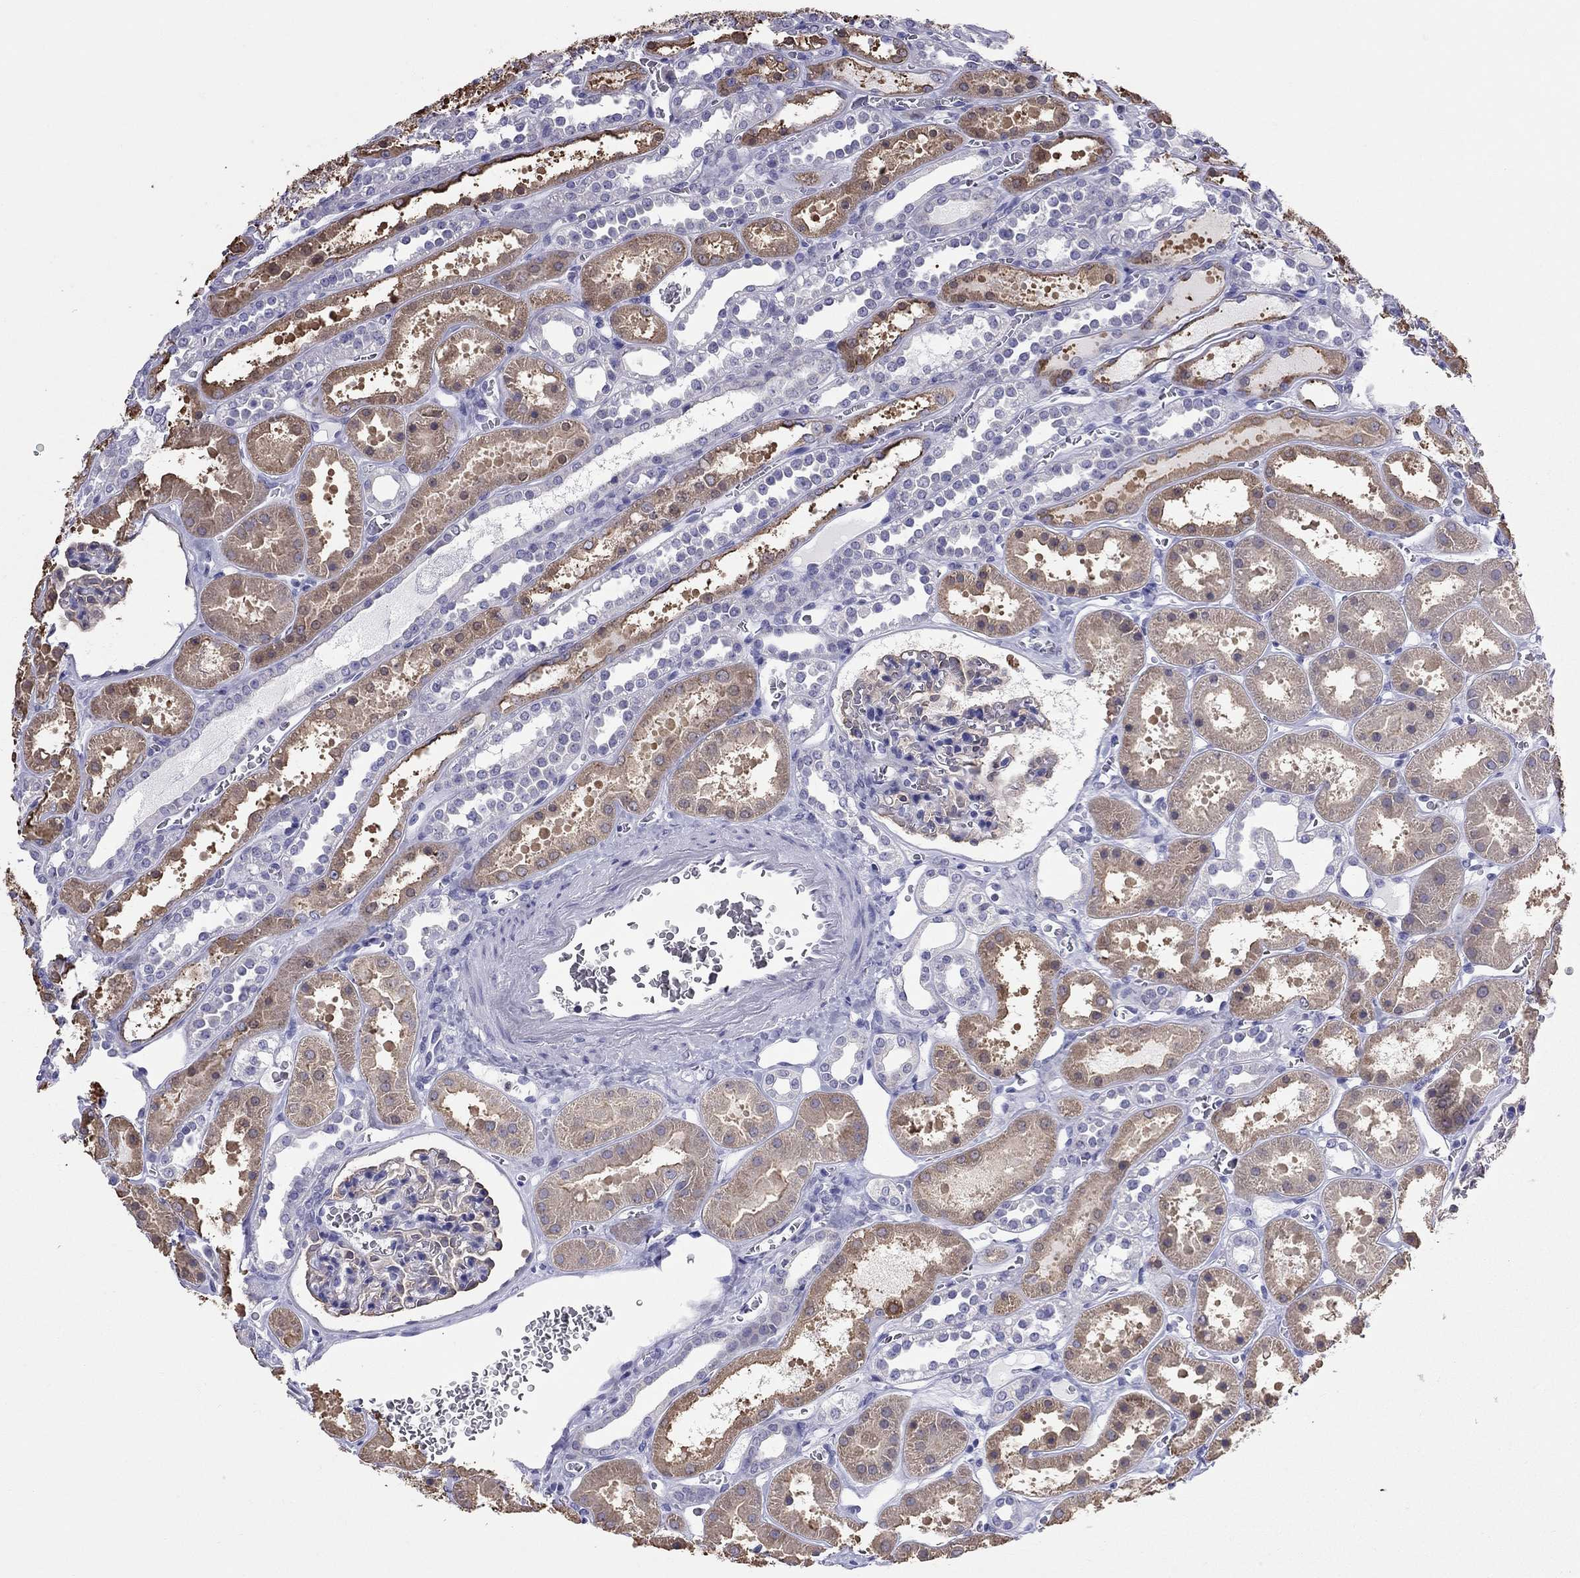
{"staining": {"intensity": "negative", "quantity": "none", "location": "none"}, "tissue": "kidney", "cell_type": "Cells in glomeruli", "image_type": "normal", "snomed": [{"axis": "morphology", "description": "Normal tissue, NOS"}, {"axis": "topography", "description": "Kidney"}], "caption": "DAB (3,3'-diaminobenzidine) immunohistochemical staining of unremarkable kidney displays no significant expression in cells in glomeruli. Nuclei are stained in blue.", "gene": "SLC46A2", "patient": {"sex": "female", "age": 41}}